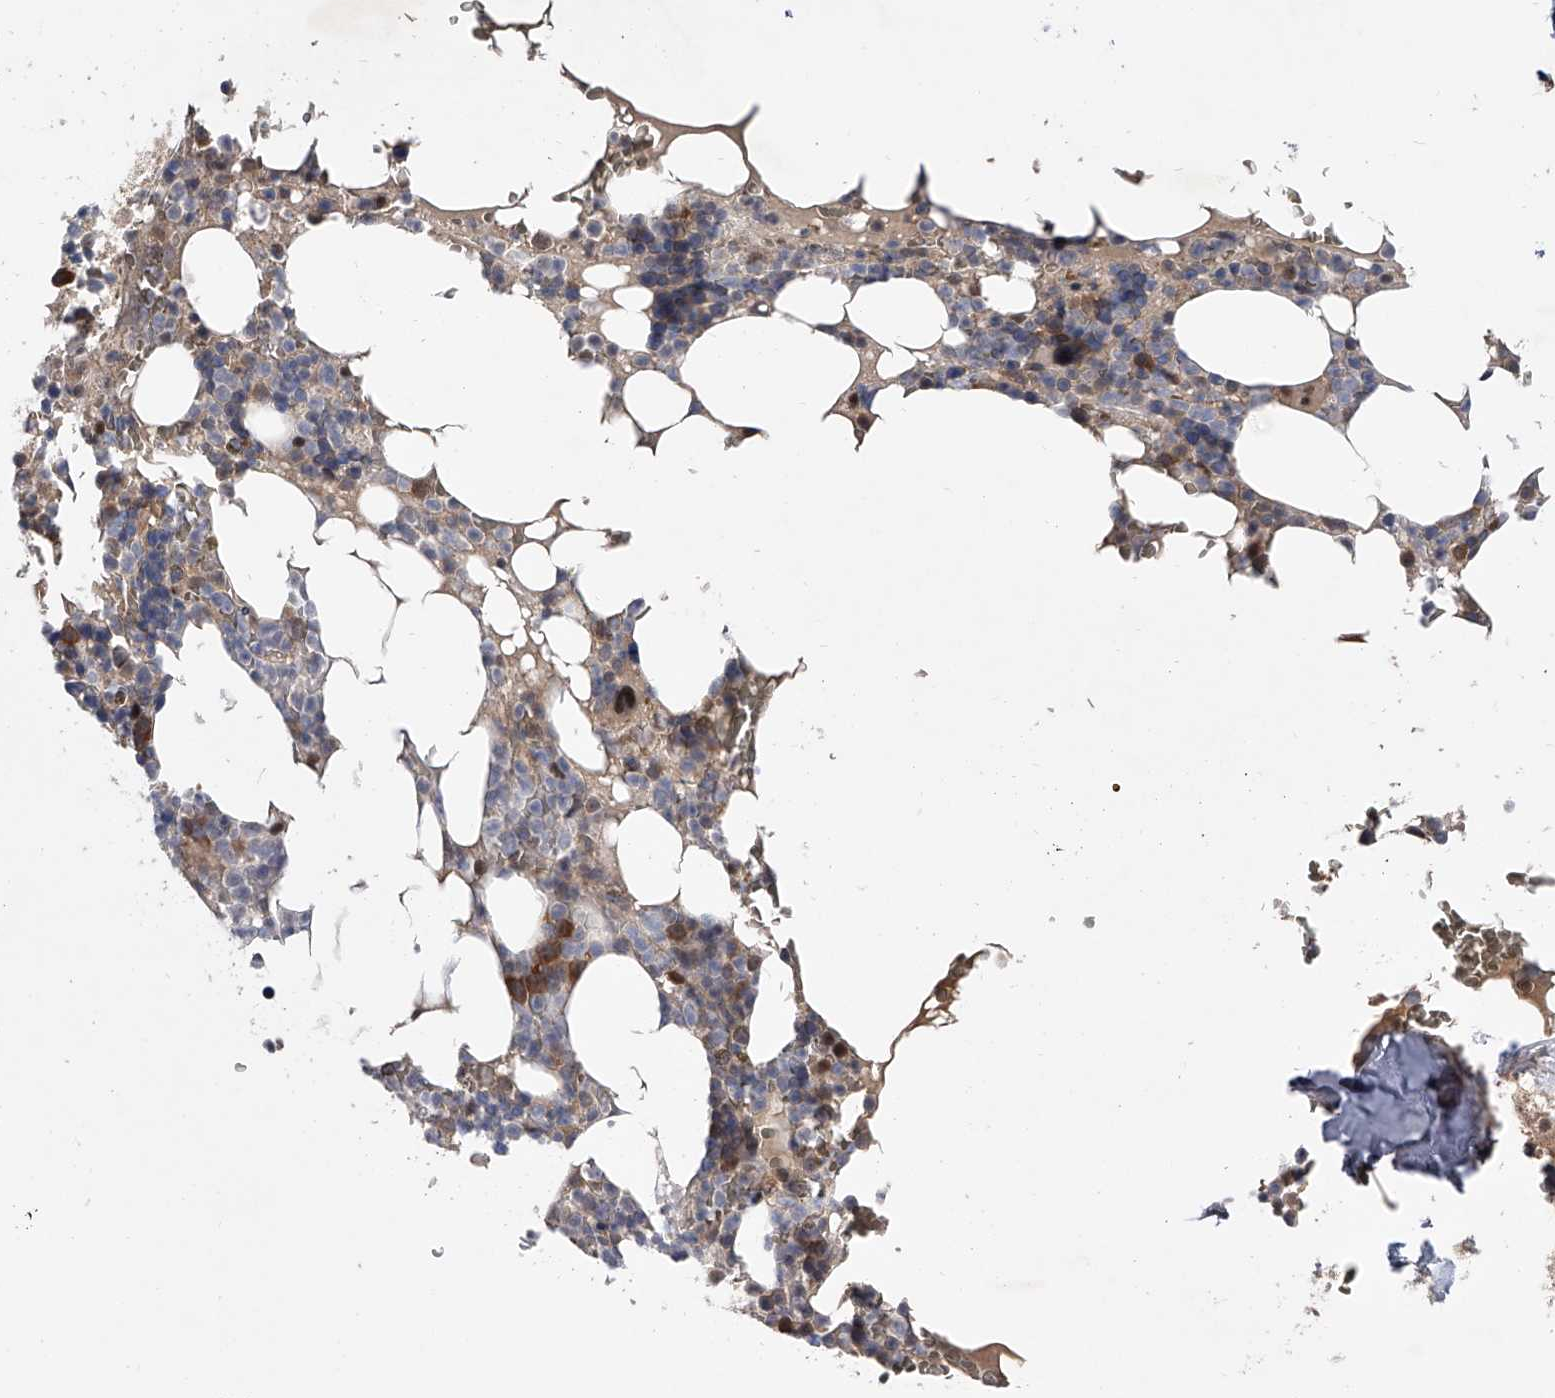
{"staining": {"intensity": "moderate", "quantity": "<25%", "location": "cytoplasmic/membranous,nuclear"}, "tissue": "bone marrow", "cell_type": "Hematopoietic cells", "image_type": "normal", "snomed": [{"axis": "morphology", "description": "Normal tissue, NOS"}, {"axis": "topography", "description": "Bone marrow"}], "caption": "A brown stain labels moderate cytoplasmic/membranous,nuclear positivity of a protein in hematopoietic cells of unremarkable human bone marrow. (Brightfield microscopy of DAB IHC at high magnification).", "gene": "RWDD2A", "patient": {"sex": "male", "age": 58}}